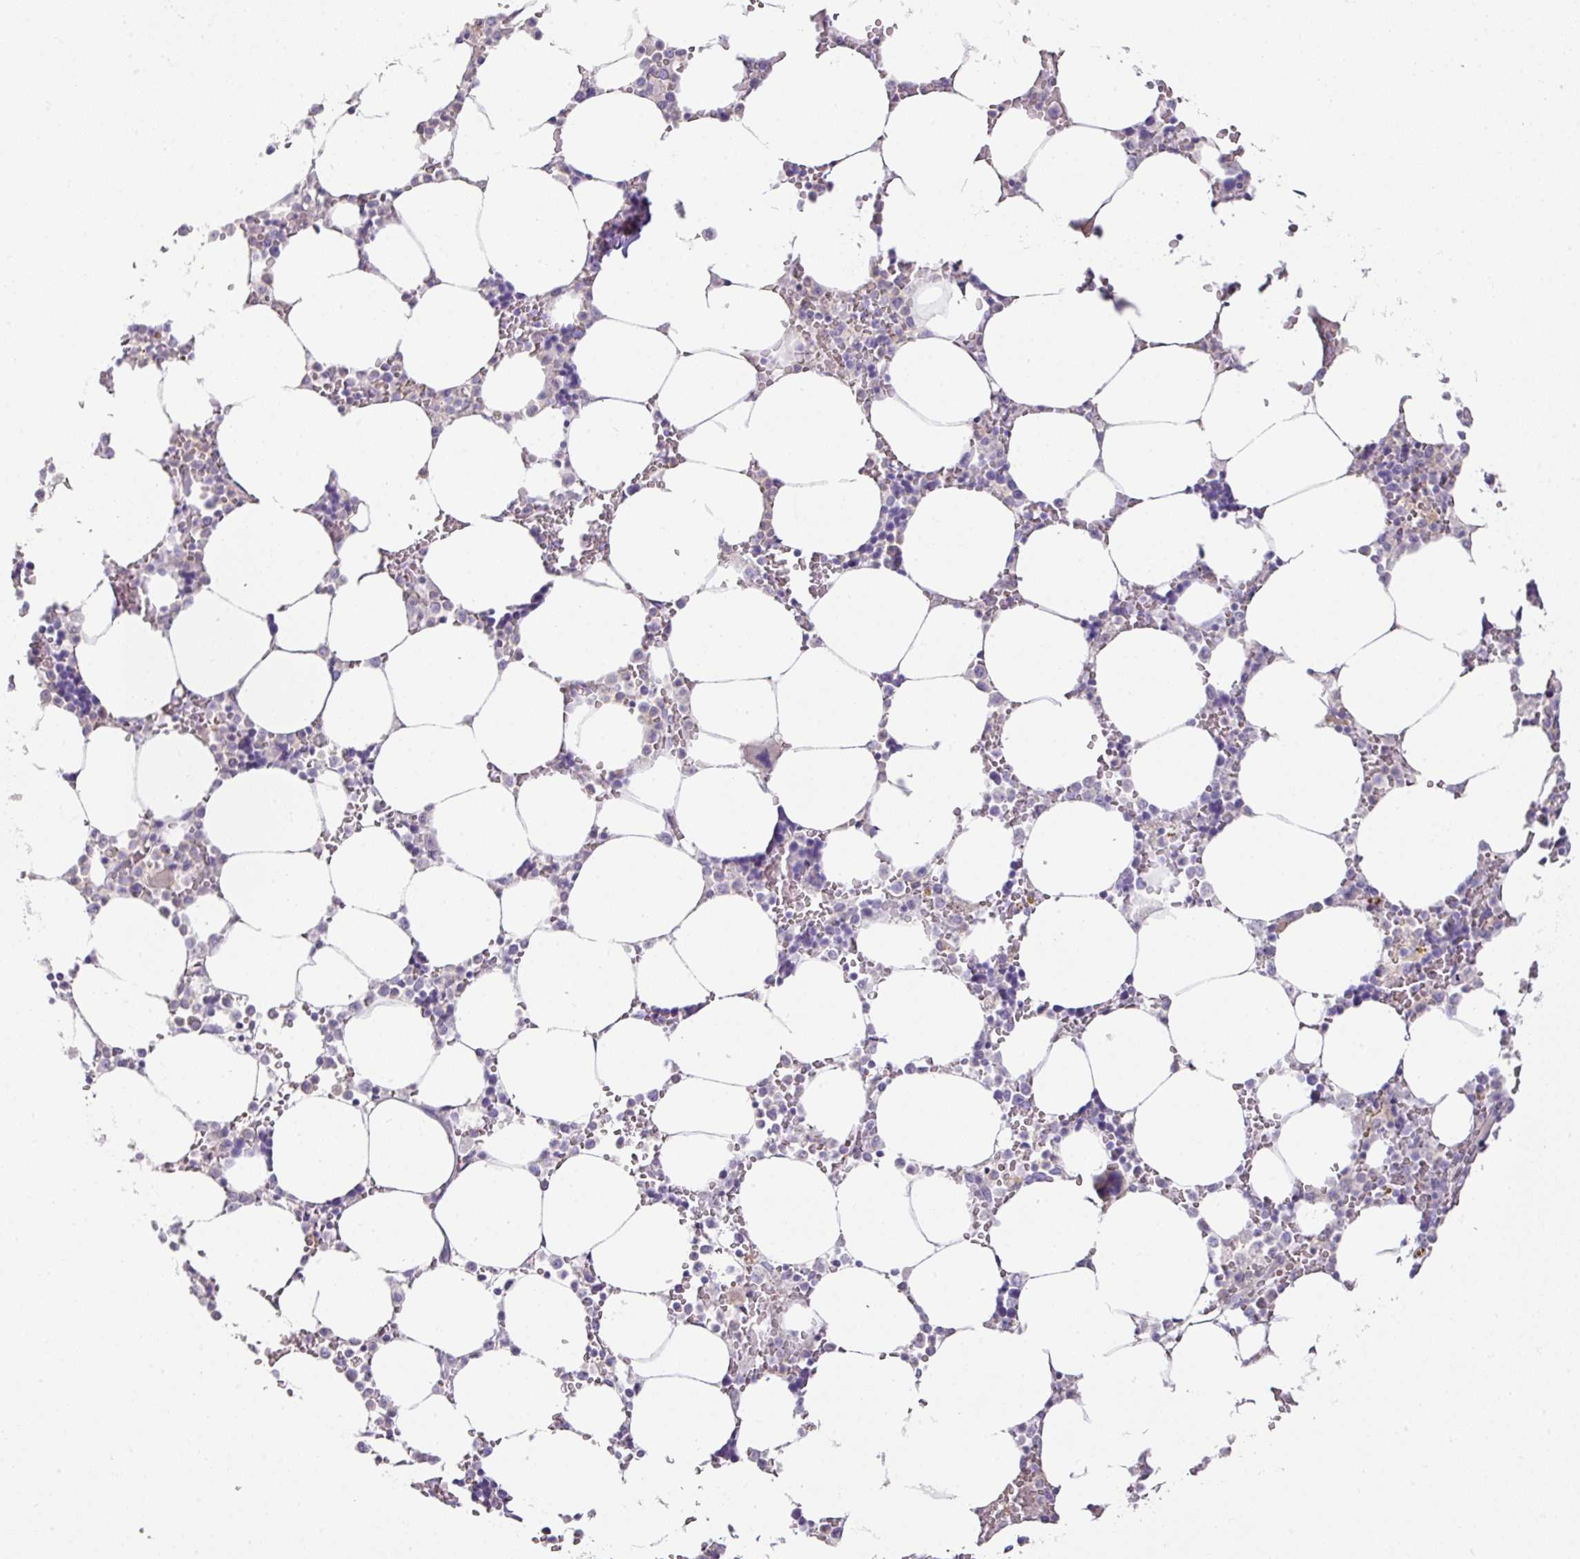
{"staining": {"intensity": "negative", "quantity": "none", "location": "none"}, "tissue": "bone marrow", "cell_type": "Hematopoietic cells", "image_type": "normal", "snomed": [{"axis": "morphology", "description": "Normal tissue, NOS"}, {"axis": "topography", "description": "Bone marrow"}], "caption": "The image displays no significant expression in hematopoietic cells of bone marrow. (Immunohistochemistry, brightfield microscopy, high magnification).", "gene": "TARM1", "patient": {"sex": "male", "age": 64}}